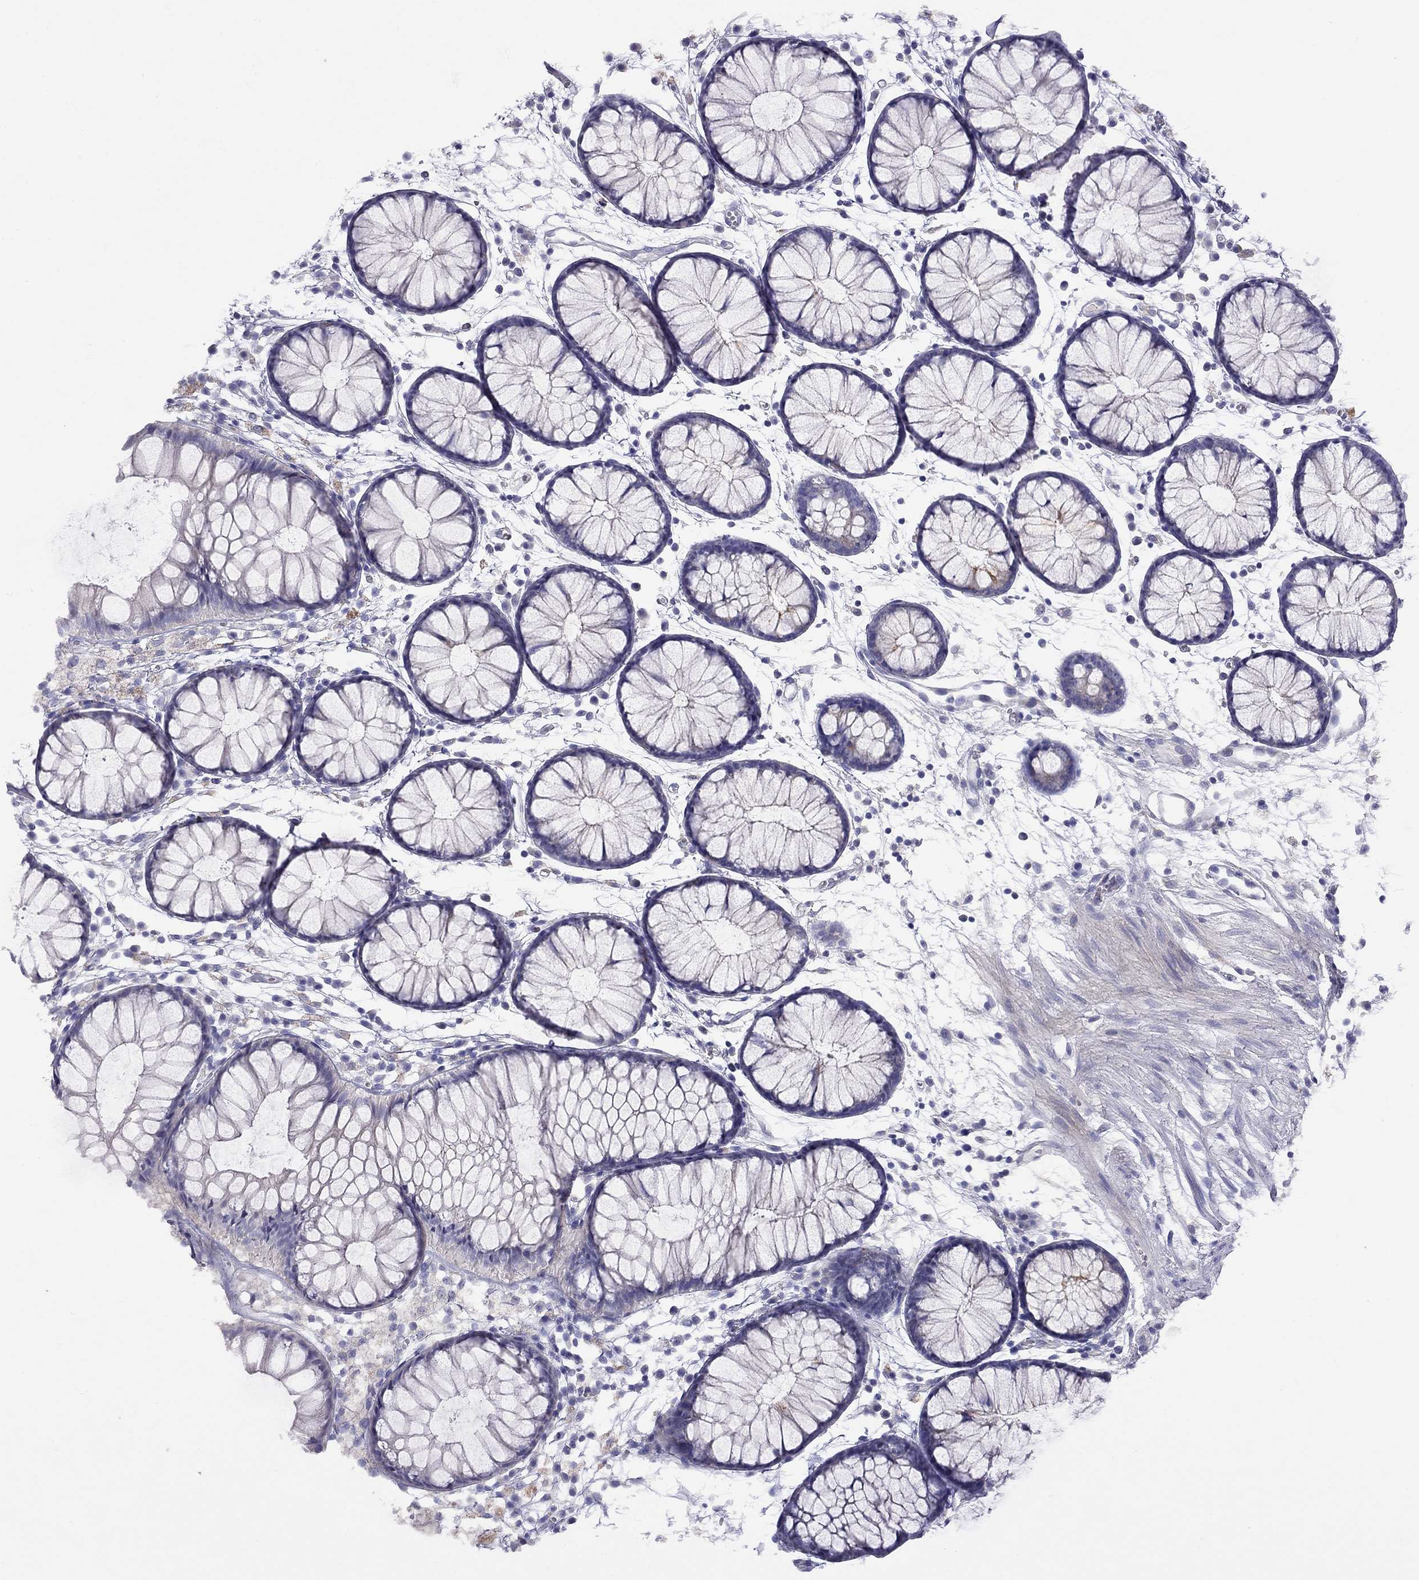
{"staining": {"intensity": "negative", "quantity": "none", "location": "none"}, "tissue": "colon", "cell_type": "Endothelial cells", "image_type": "normal", "snomed": [{"axis": "morphology", "description": "Normal tissue, NOS"}, {"axis": "morphology", "description": "Adenocarcinoma, NOS"}, {"axis": "topography", "description": "Colon"}], "caption": "Colon stained for a protein using IHC reveals no positivity endothelial cells.", "gene": "CPNE4", "patient": {"sex": "male", "age": 65}}